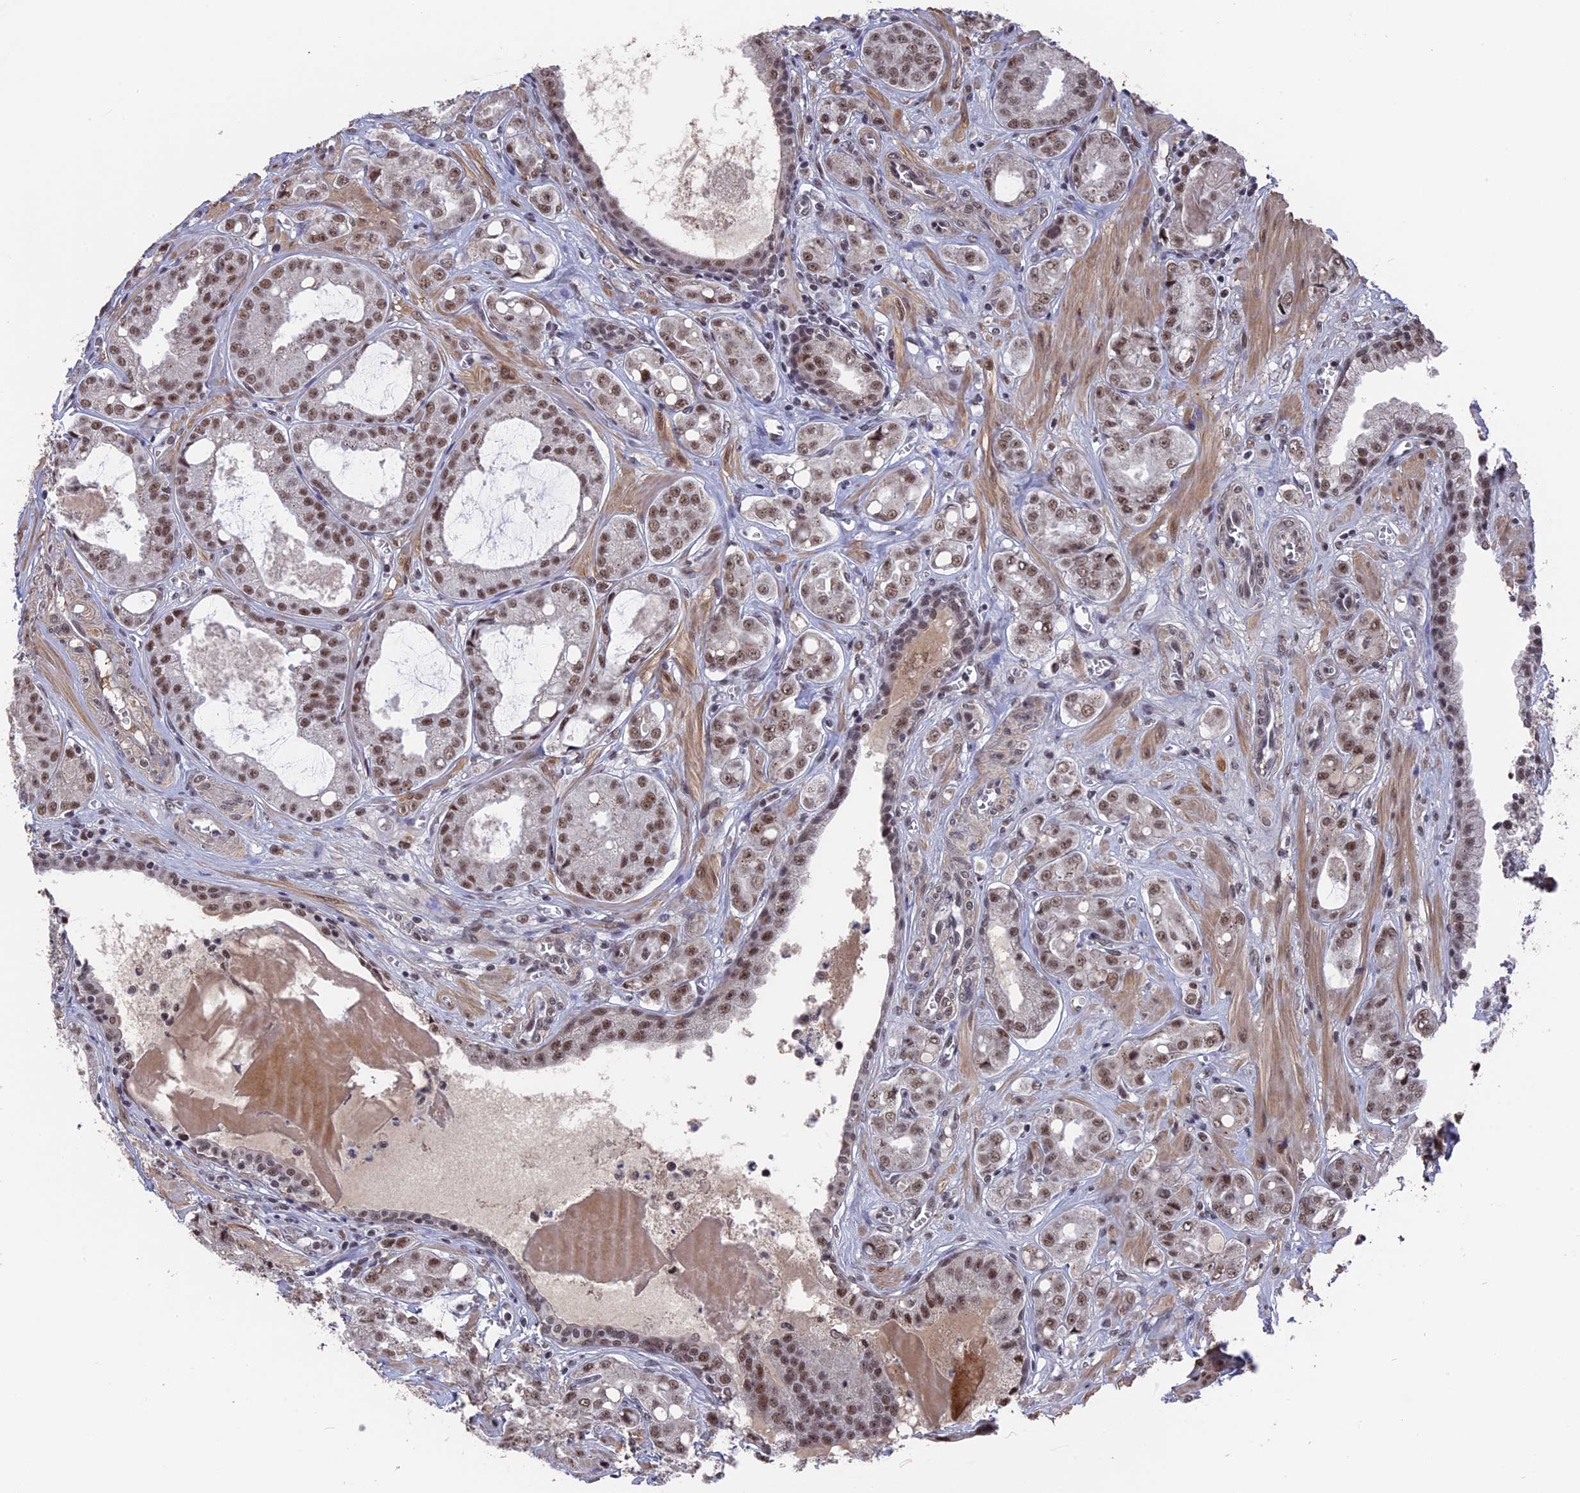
{"staining": {"intensity": "moderate", "quantity": ">75%", "location": "nuclear"}, "tissue": "prostate cancer", "cell_type": "Tumor cells", "image_type": "cancer", "snomed": [{"axis": "morphology", "description": "Adenocarcinoma, High grade"}, {"axis": "topography", "description": "Prostate"}], "caption": "A medium amount of moderate nuclear positivity is seen in about >75% of tumor cells in prostate cancer tissue. Ihc stains the protein of interest in brown and the nuclei are stained blue.", "gene": "SF3A2", "patient": {"sex": "male", "age": 74}}